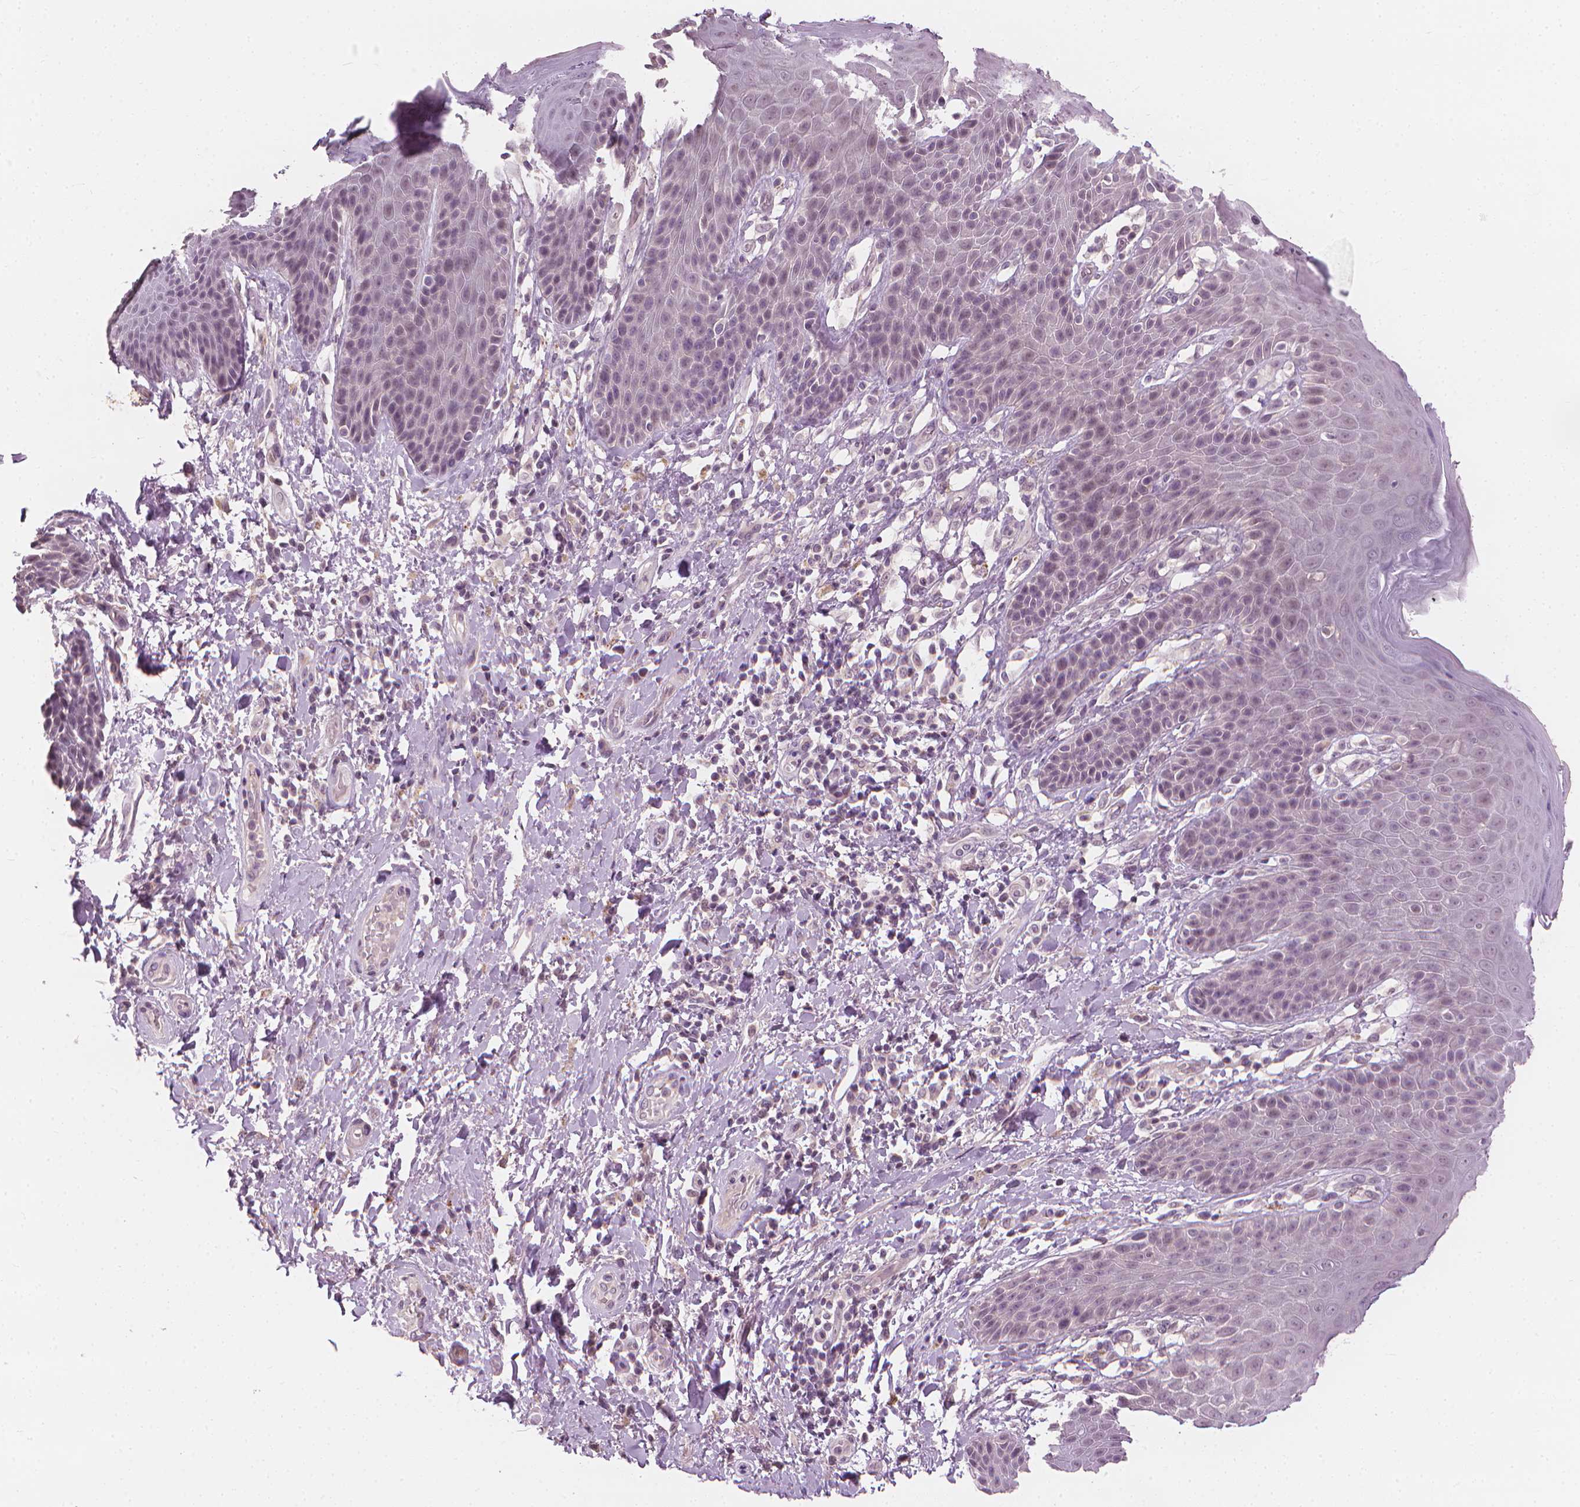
{"staining": {"intensity": "weak", "quantity": "<25%", "location": "cytoplasmic/membranous"}, "tissue": "skin", "cell_type": "Epidermal cells", "image_type": "normal", "snomed": [{"axis": "morphology", "description": "Normal tissue, NOS"}, {"axis": "topography", "description": "Anal"}, {"axis": "topography", "description": "Peripheral nerve tissue"}], "caption": "Epidermal cells are negative for protein expression in normal human skin. (Brightfield microscopy of DAB (3,3'-diaminobenzidine) IHC at high magnification).", "gene": "SAXO2", "patient": {"sex": "male", "age": 51}}